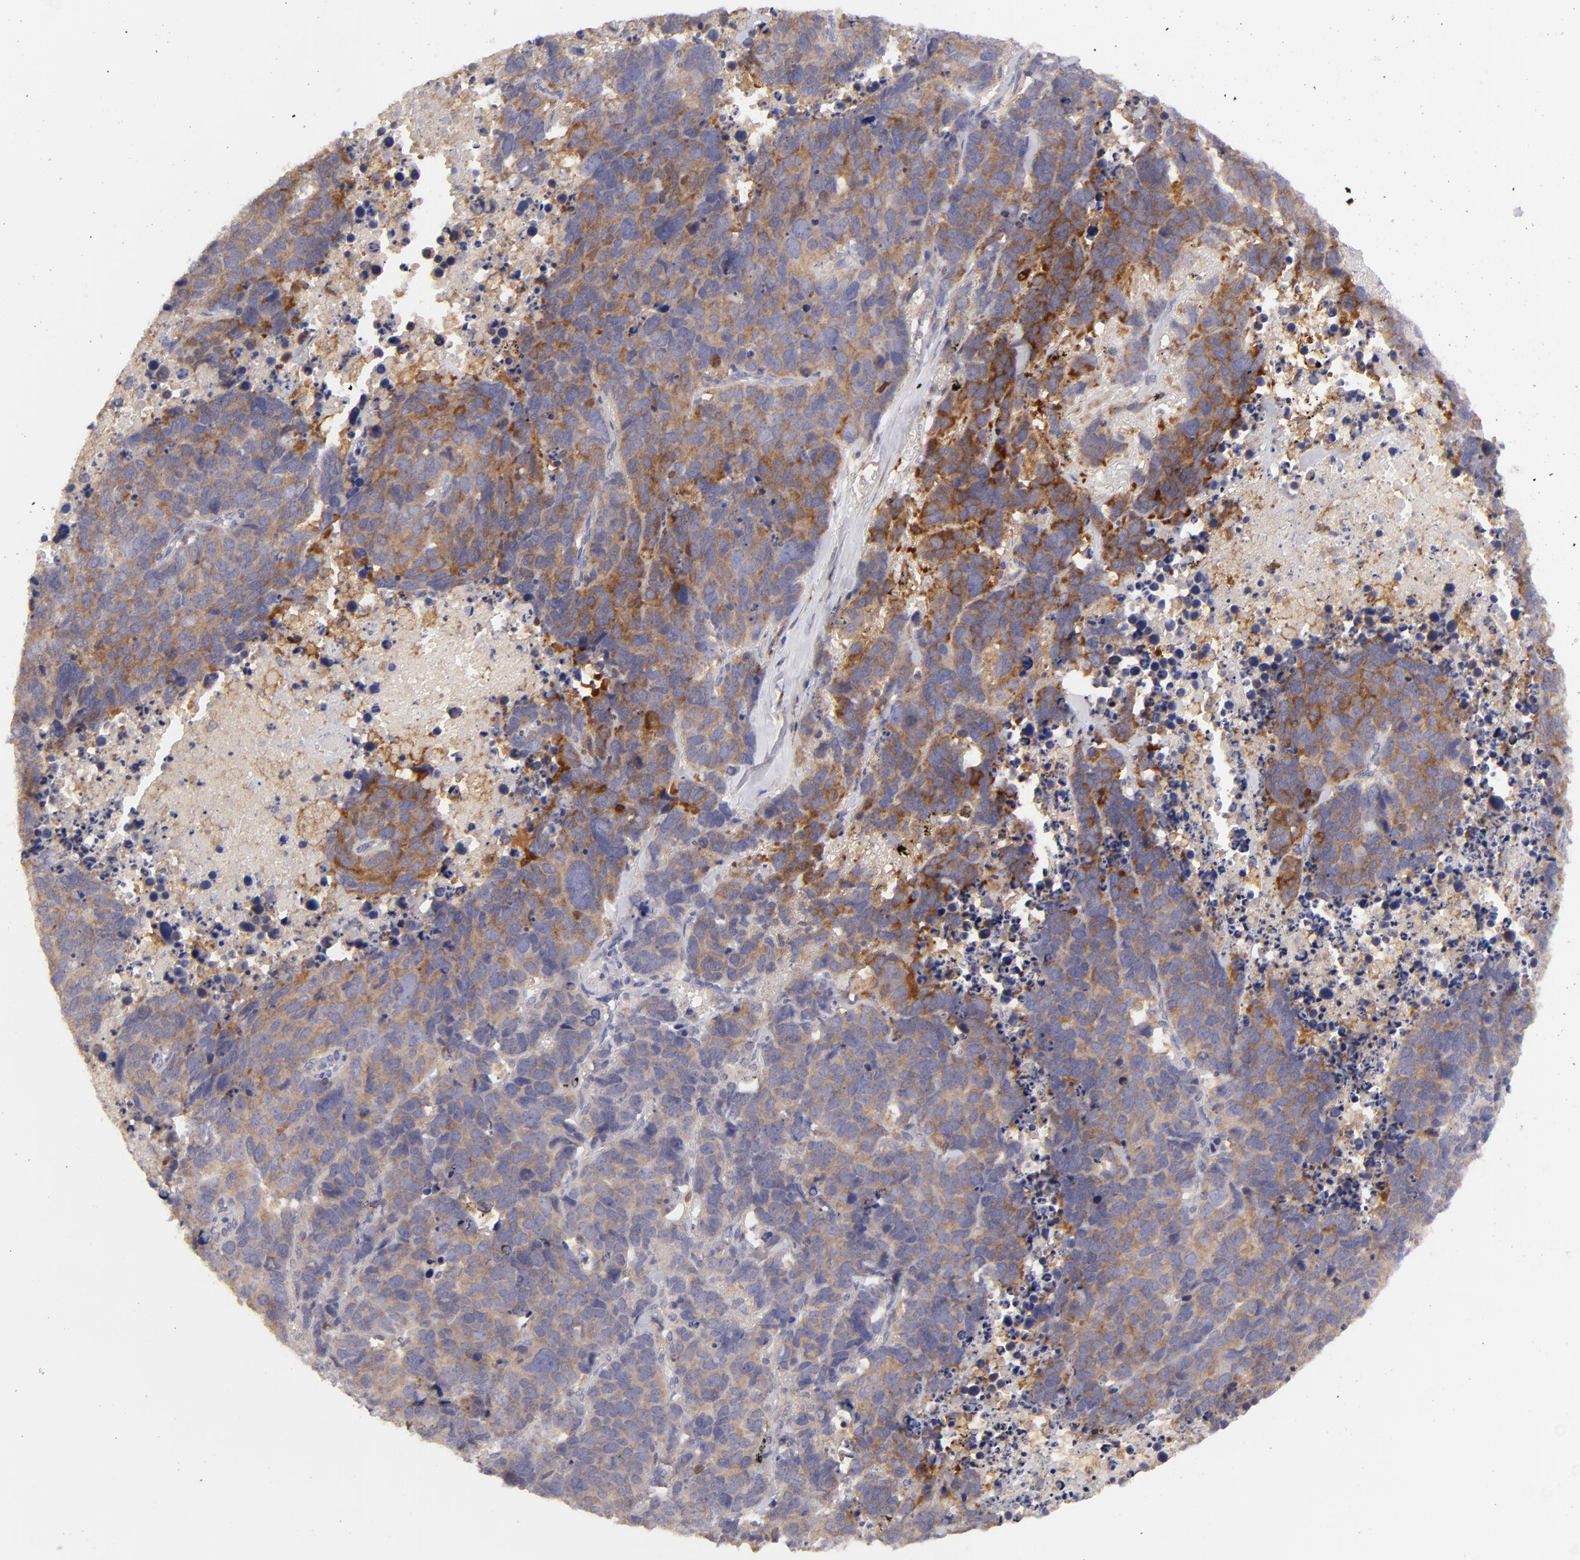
{"staining": {"intensity": "strong", "quantity": "25%-75%", "location": "cytoplasmic/membranous"}, "tissue": "lung cancer", "cell_type": "Tumor cells", "image_type": "cancer", "snomed": [{"axis": "morphology", "description": "Carcinoid, malignant, NOS"}, {"axis": "topography", "description": "Lung"}], "caption": "Lung malignant carcinoid tissue reveals strong cytoplasmic/membranous expression in about 25%-75% of tumor cells", "gene": "MMP10", "patient": {"sex": "male", "age": 60}}